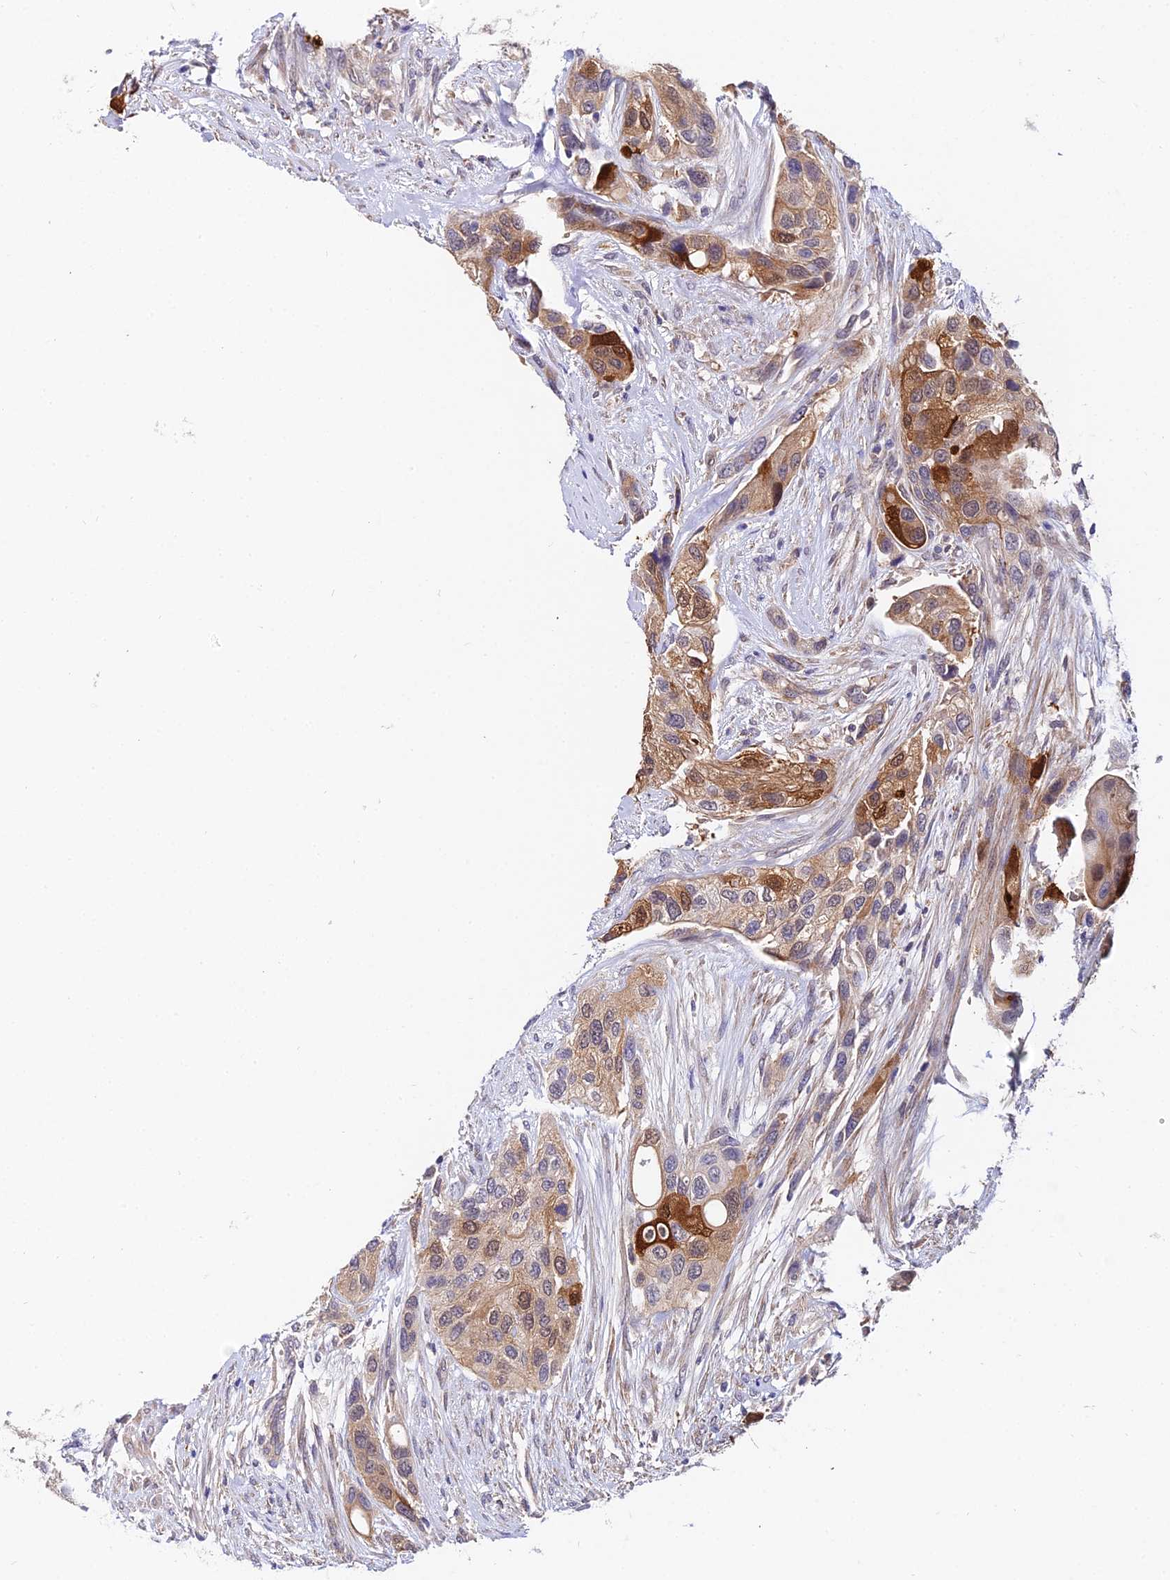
{"staining": {"intensity": "moderate", "quantity": "25%-75%", "location": "cytoplasmic/membranous"}, "tissue": "urothelial cancer", "cell_type": "Tumor cells", "image_type": "cancer", "snomed": [{"axis": "morphology", "description": "Normal tissue, NOS"}, {"axis": "morphology", "description": "Urothelial carcinoma, High grade"}, {"axis": "topography", "description": "Vascular tissue"}, {"axis": "topography", "description": "Urinary bladder"}], "caption": "Immunohistochemistry photomicrograph of human urothelial carcinoma (high-grade) stained for a protein (brown), which shows medium levels of moderate cytoplasmic/membranous expression in approximately 25%-75% of tumor cells.", "gene": "ZBED8", "patient": {"sex": "female", "age": 56}}